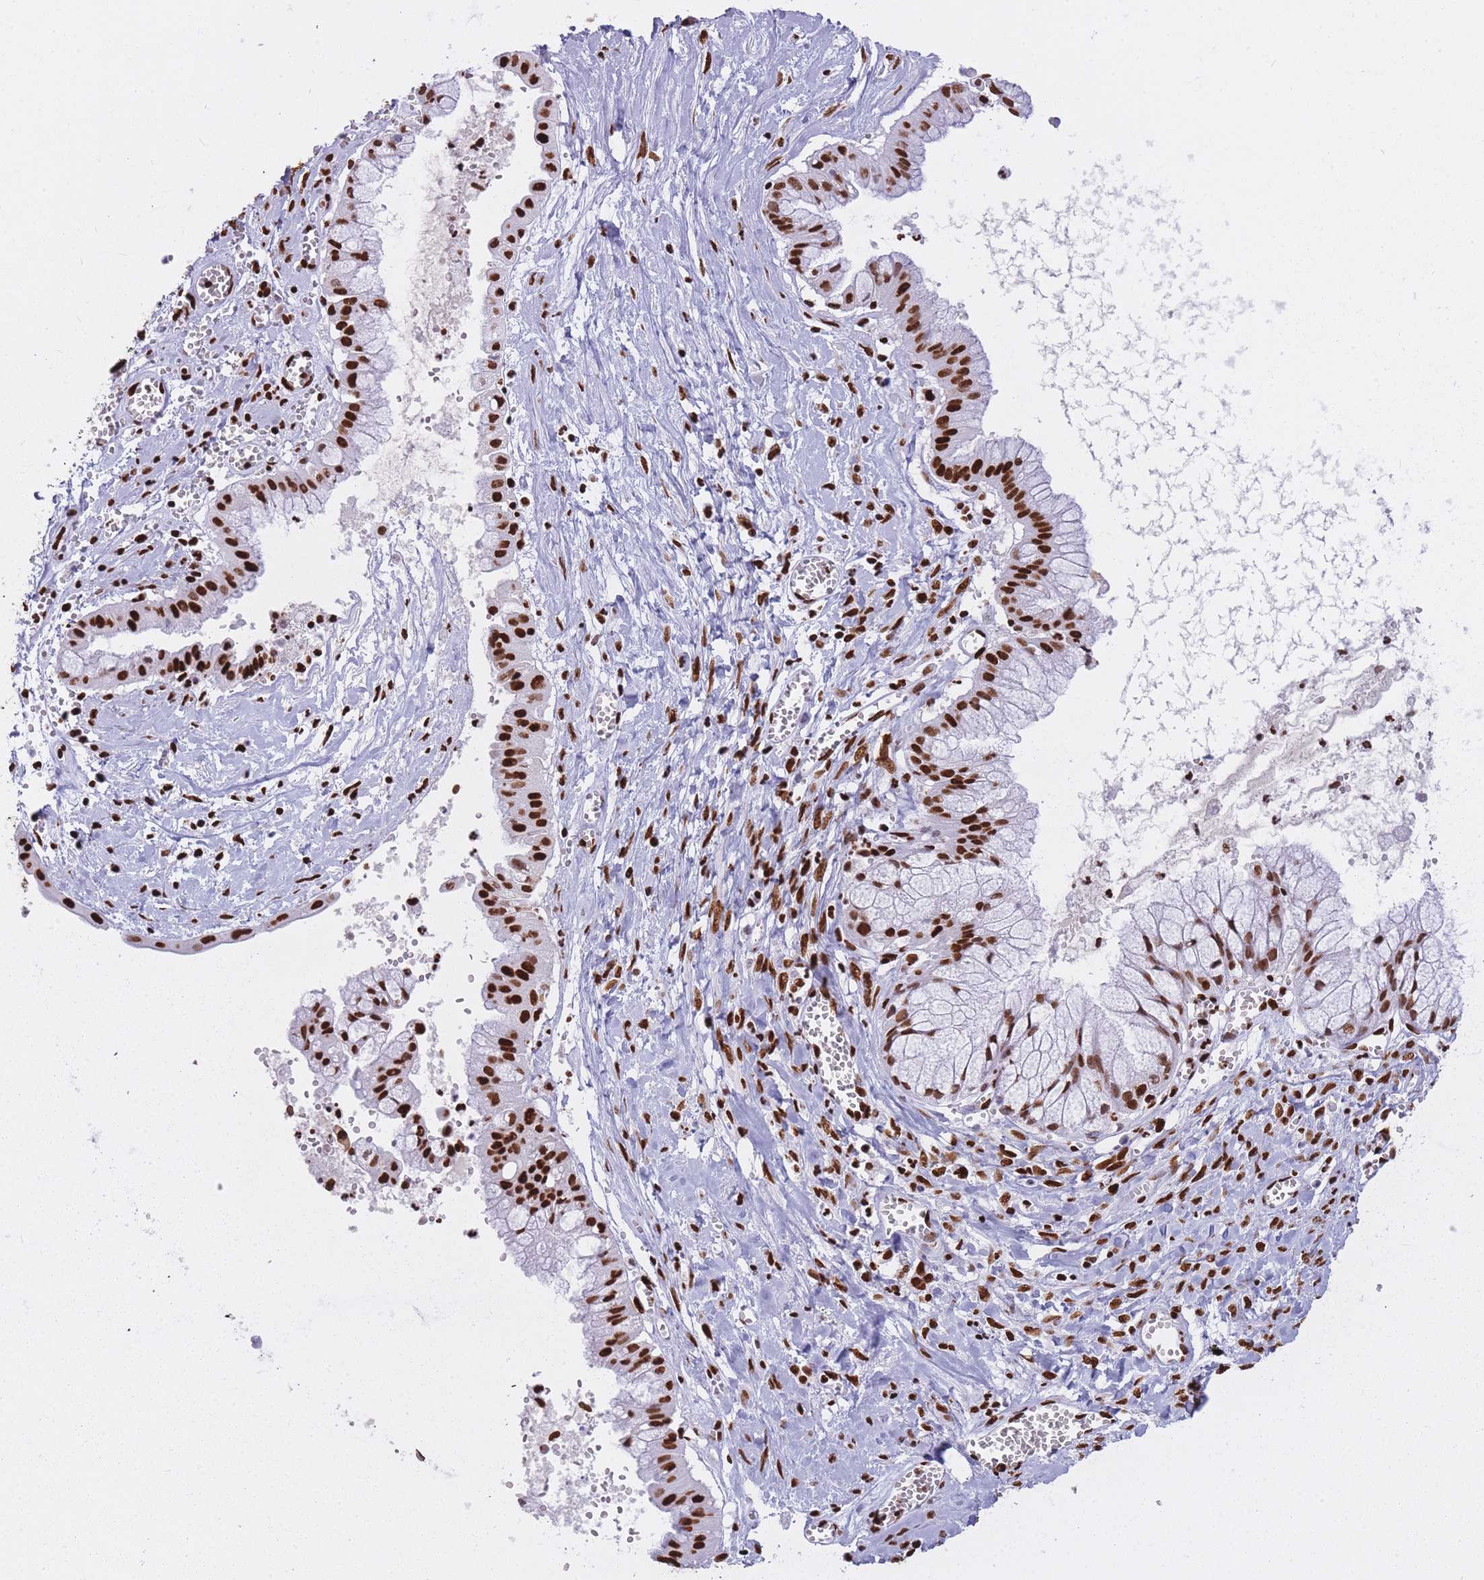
{"staining": {"intensity": "strong", "quantity": ">75%", "location": "nuclear"}, "tissue": "ovarian cancer", "cell_type": "Tumor cells", "image_type": "cancer", "snomed": [{"axis": "morphology", "description": "Cystadenocarcinoma, mucinous, NOS"}, {"axis": "topography", "description": "Ovary"}], "caption": "Ovarian cancer stained for a protein (brown) shows strong nuclear positive positivity in approximately >75% of tumor cells.", "gene": "HNRNPUL1", "patient": {"sex": "female", "age": 70}}